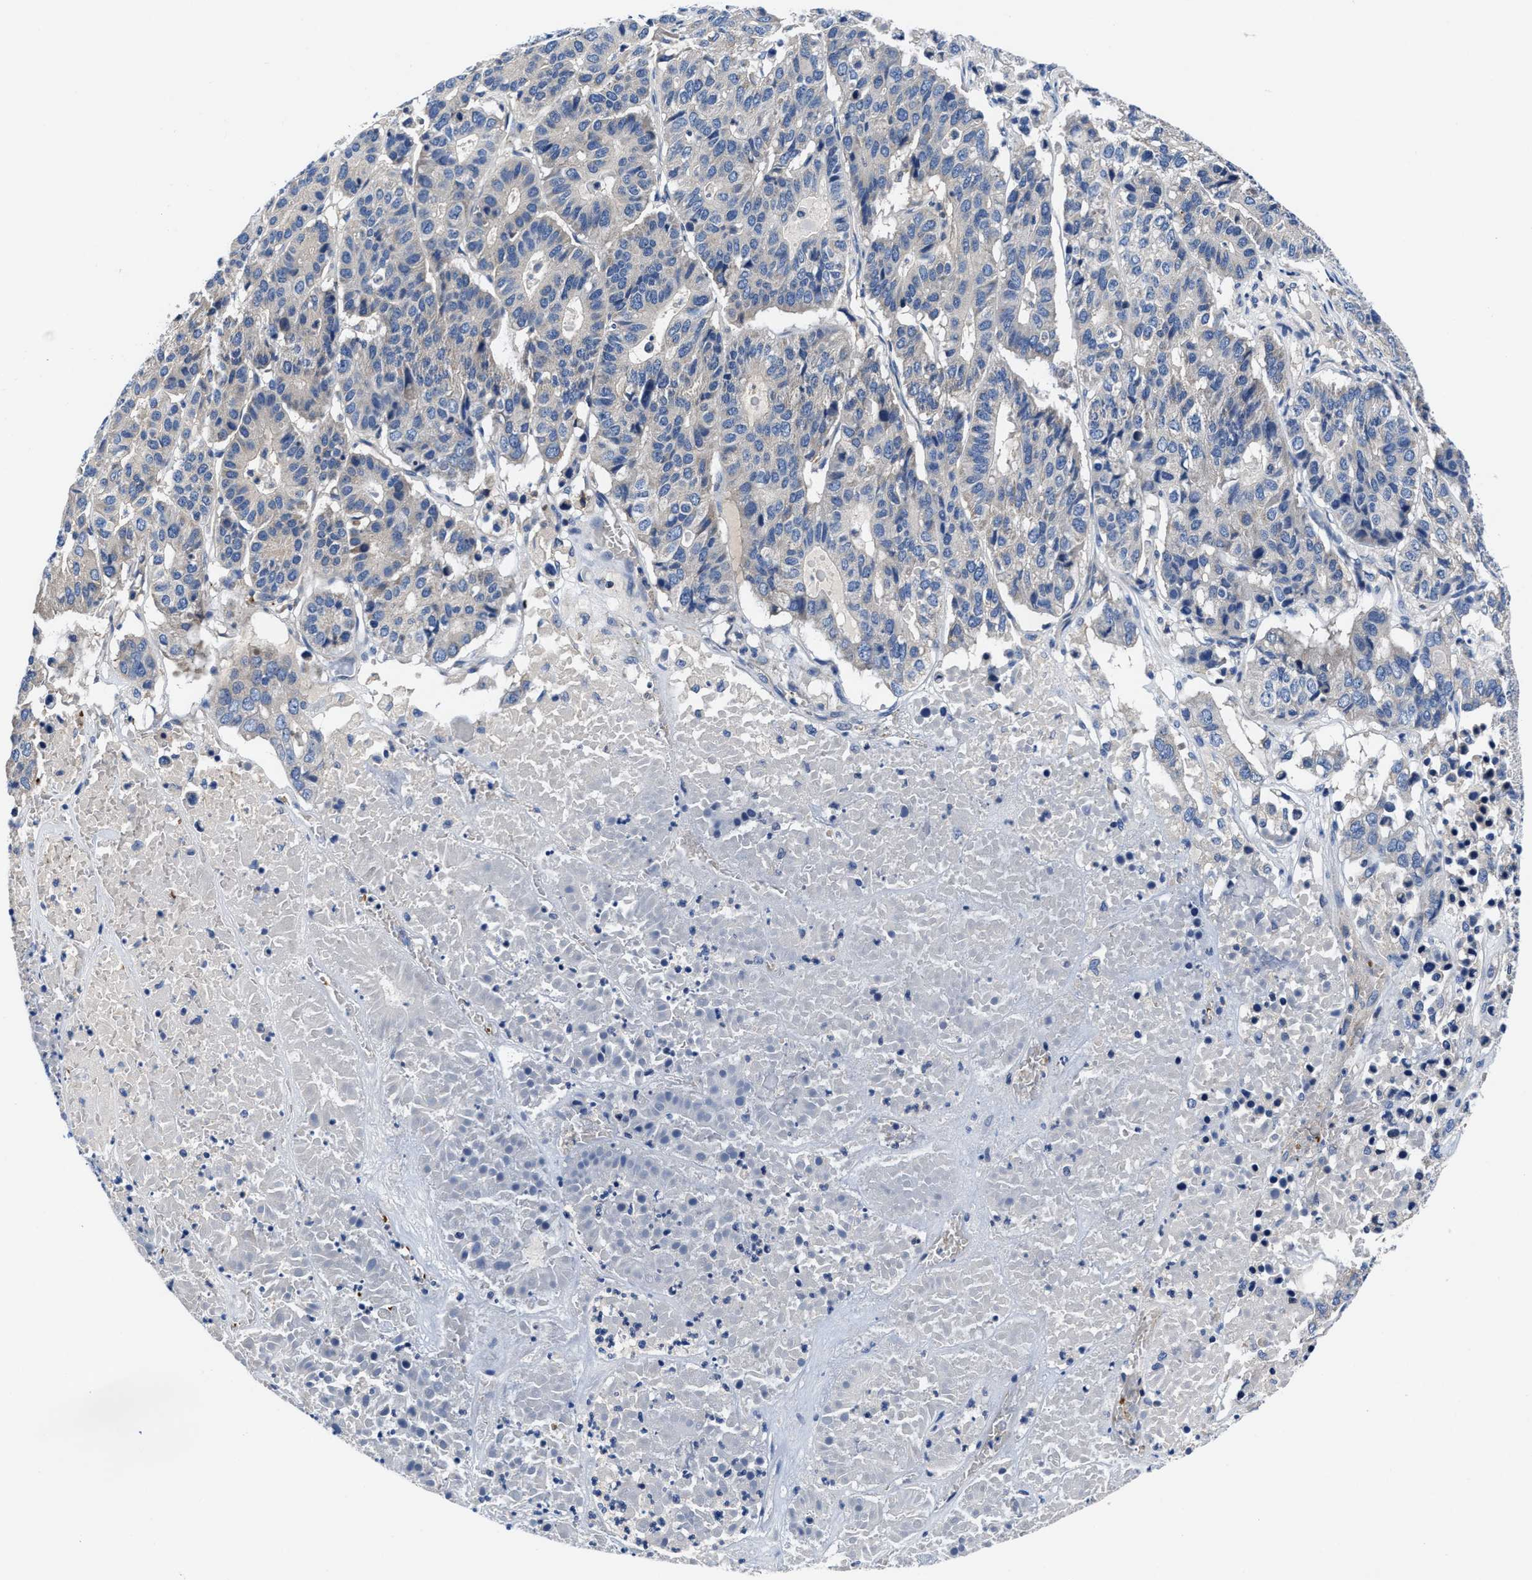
{"staining": {"intensity": "negative", "quantity": "none", "location": "none"}, "tissue": "pancreatic cancer", "cell_type": "Tumor cells", "image_type": "cancer", "snomed": [{"axis": "morphology", "description": "Adenocarcinoma, NOS"}, {"axis": "topography", "description": "Pancreas"}], "caption": "IHC image of neoplastic tissue: pancreatic adenocarcinoma stained with DAB reveals no significant protein staining in tumor cells.", "gene": "PHLPP1", "patient": {"sex": "male", "age": 50}}